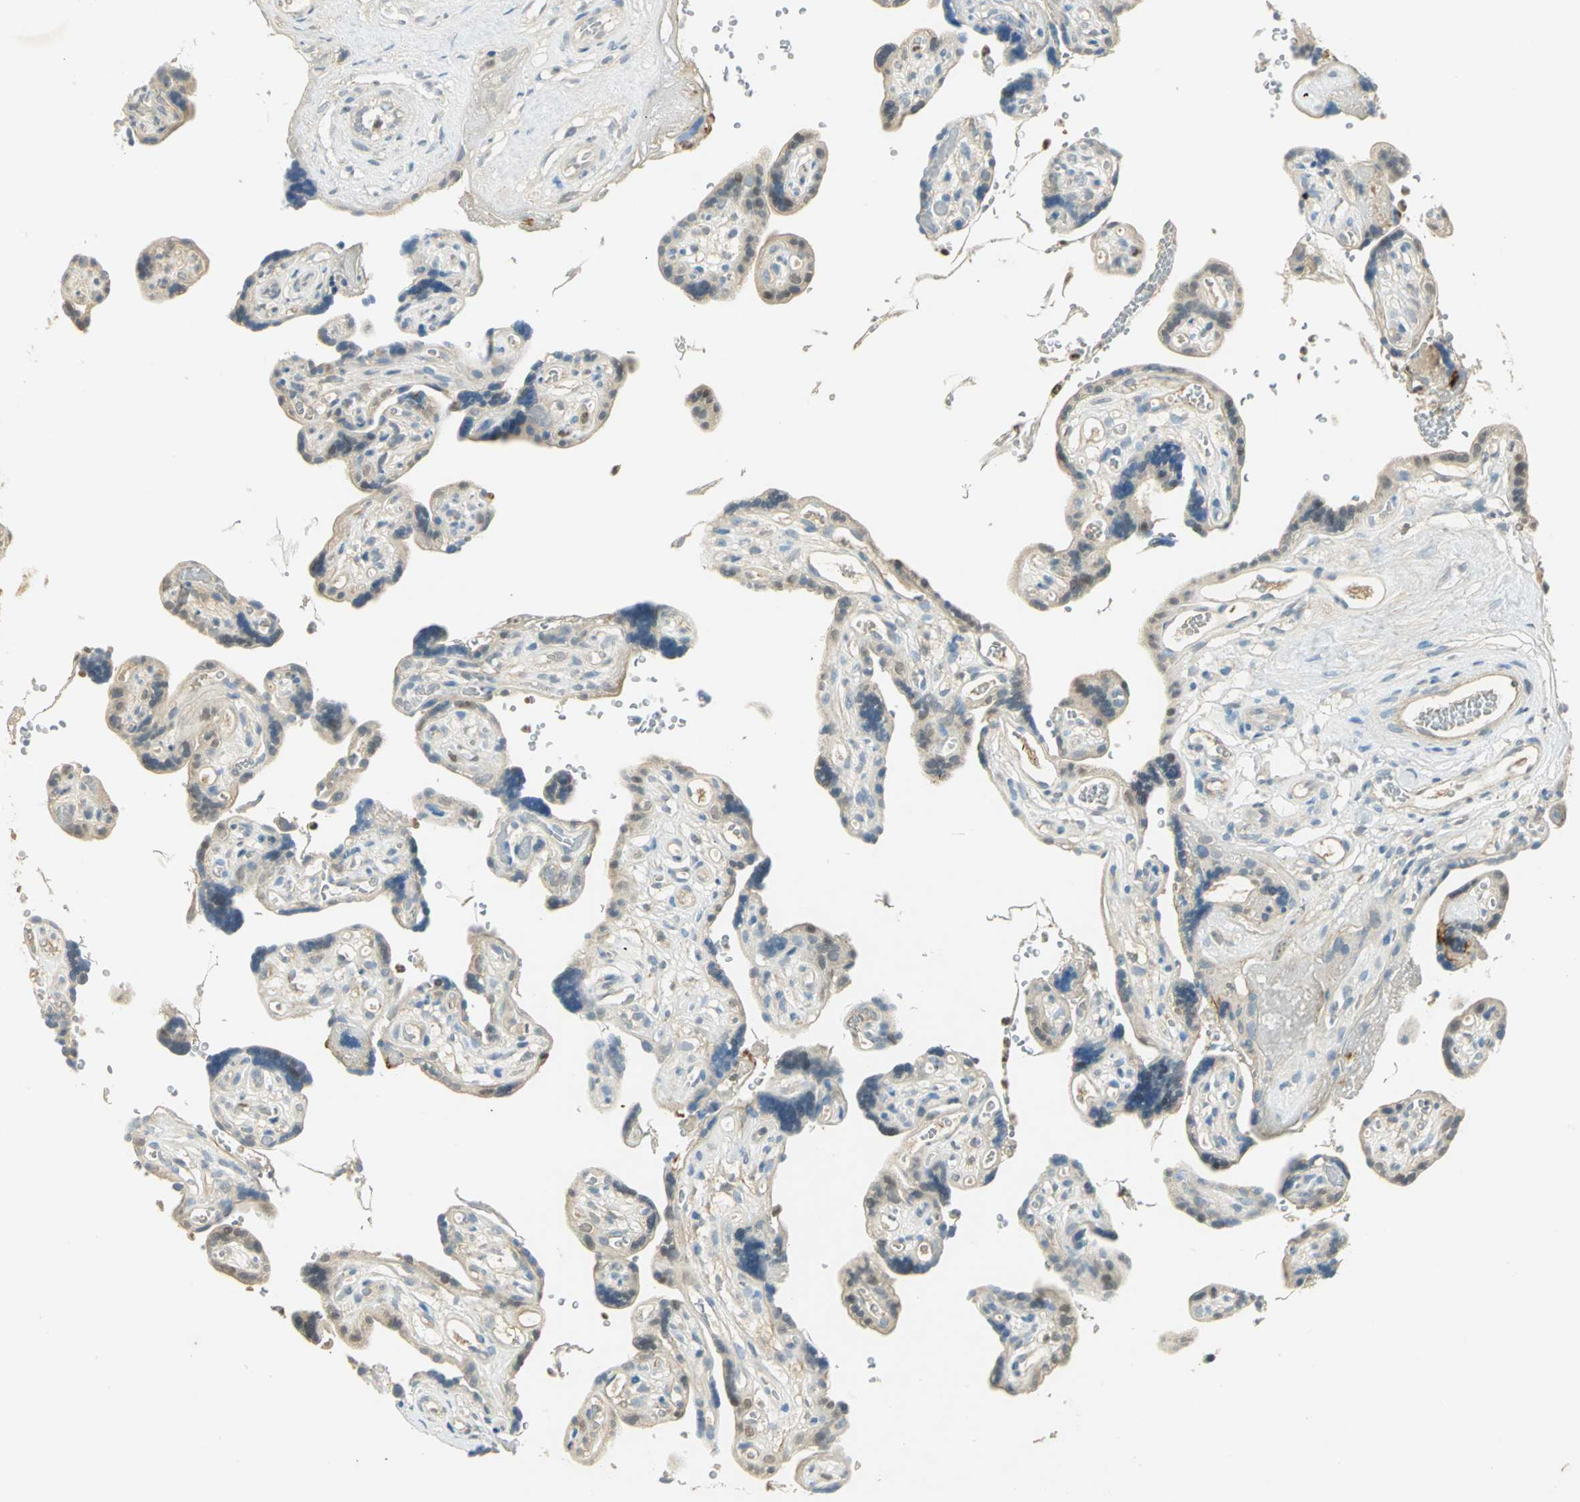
{"staining": {"intensity": "moderate", "quantity": "<25%", "location": "nuclear"}, "tissue": "placenta", "cell_type": "Trophoblastic cells", "image_type": "normal", "snomed": [{"axis": "morphology", "description": "Normal tissue, NOS"}, {"axis": "topography", "description": "Placenta"}], "caption": "This photomicrograph reveals IHC staining of normal human placenta, with low moderate nuclear staining in about <25% of trophoblastic cells.", "gene": "BIRC2", "patient": {"sex": "female", "age": 30}}